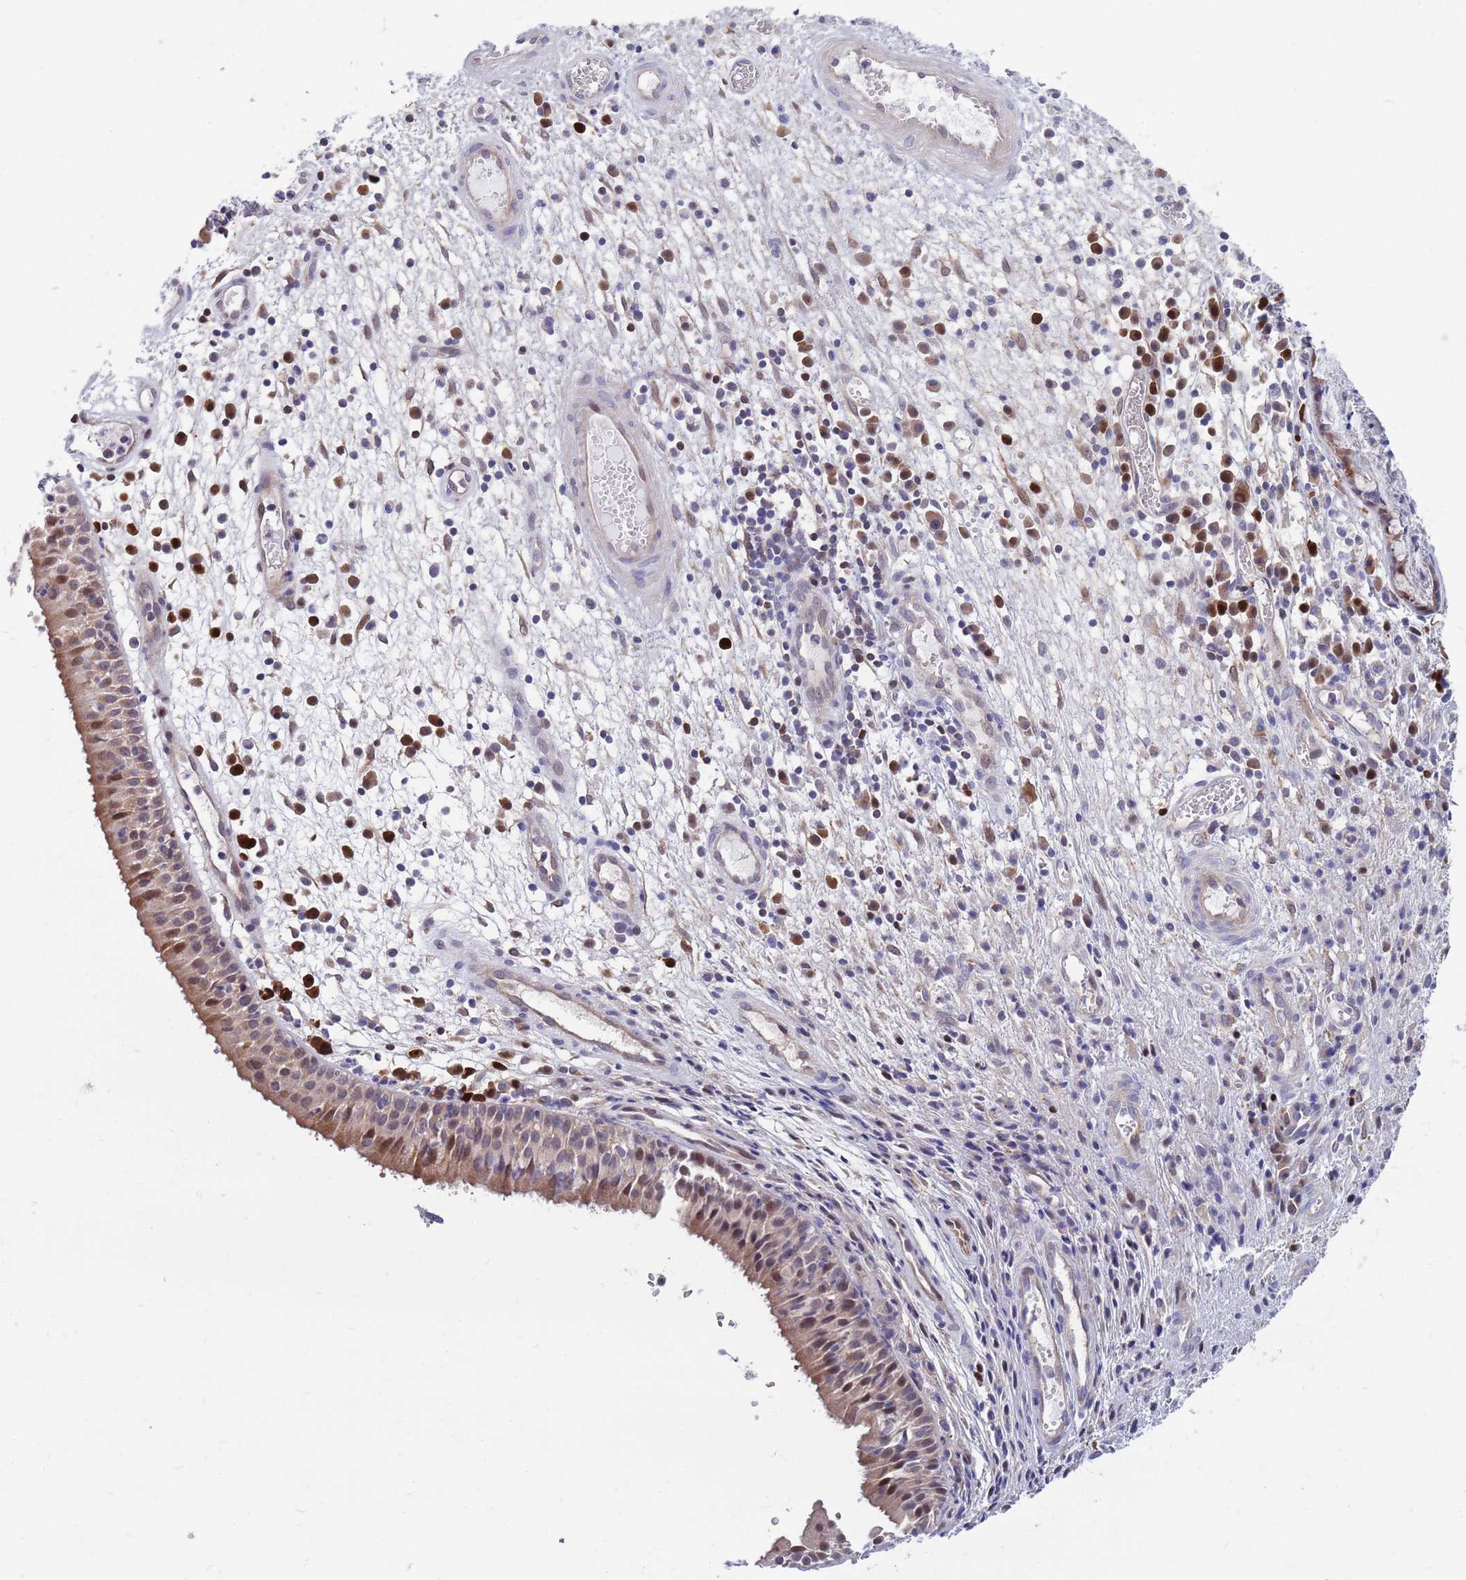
{"staining": {"intensity": "moderate", "quantity": "25%-75%", "location": "cytoplasmic/membranous,nuclear"}, "tissue": "nasopharynx", "cell_type": "Respiratory epithelial cells", "image_type": "normal", "snomed": [{"axis": "morphology", "description": "Normal tissue, NOS"}, {"axis": "topography", "description": "Nasopharynx"}], "caption": "IHC (DAB (3,3'-diaminobenzidine)) staining of benign nasopharynx reveals moderate cytoplasmic/membranous,nuclear protein expression in about 25%-75% of respiratory epithelial cells. The staining was performed using DAB (3,3'-diaminobenzidine), with brown indicating positive protein expression. Nuclei are stained blue with hematoxylin.", "gene": "KLHL29", "patient": {"sex": "female", "age": 63}}